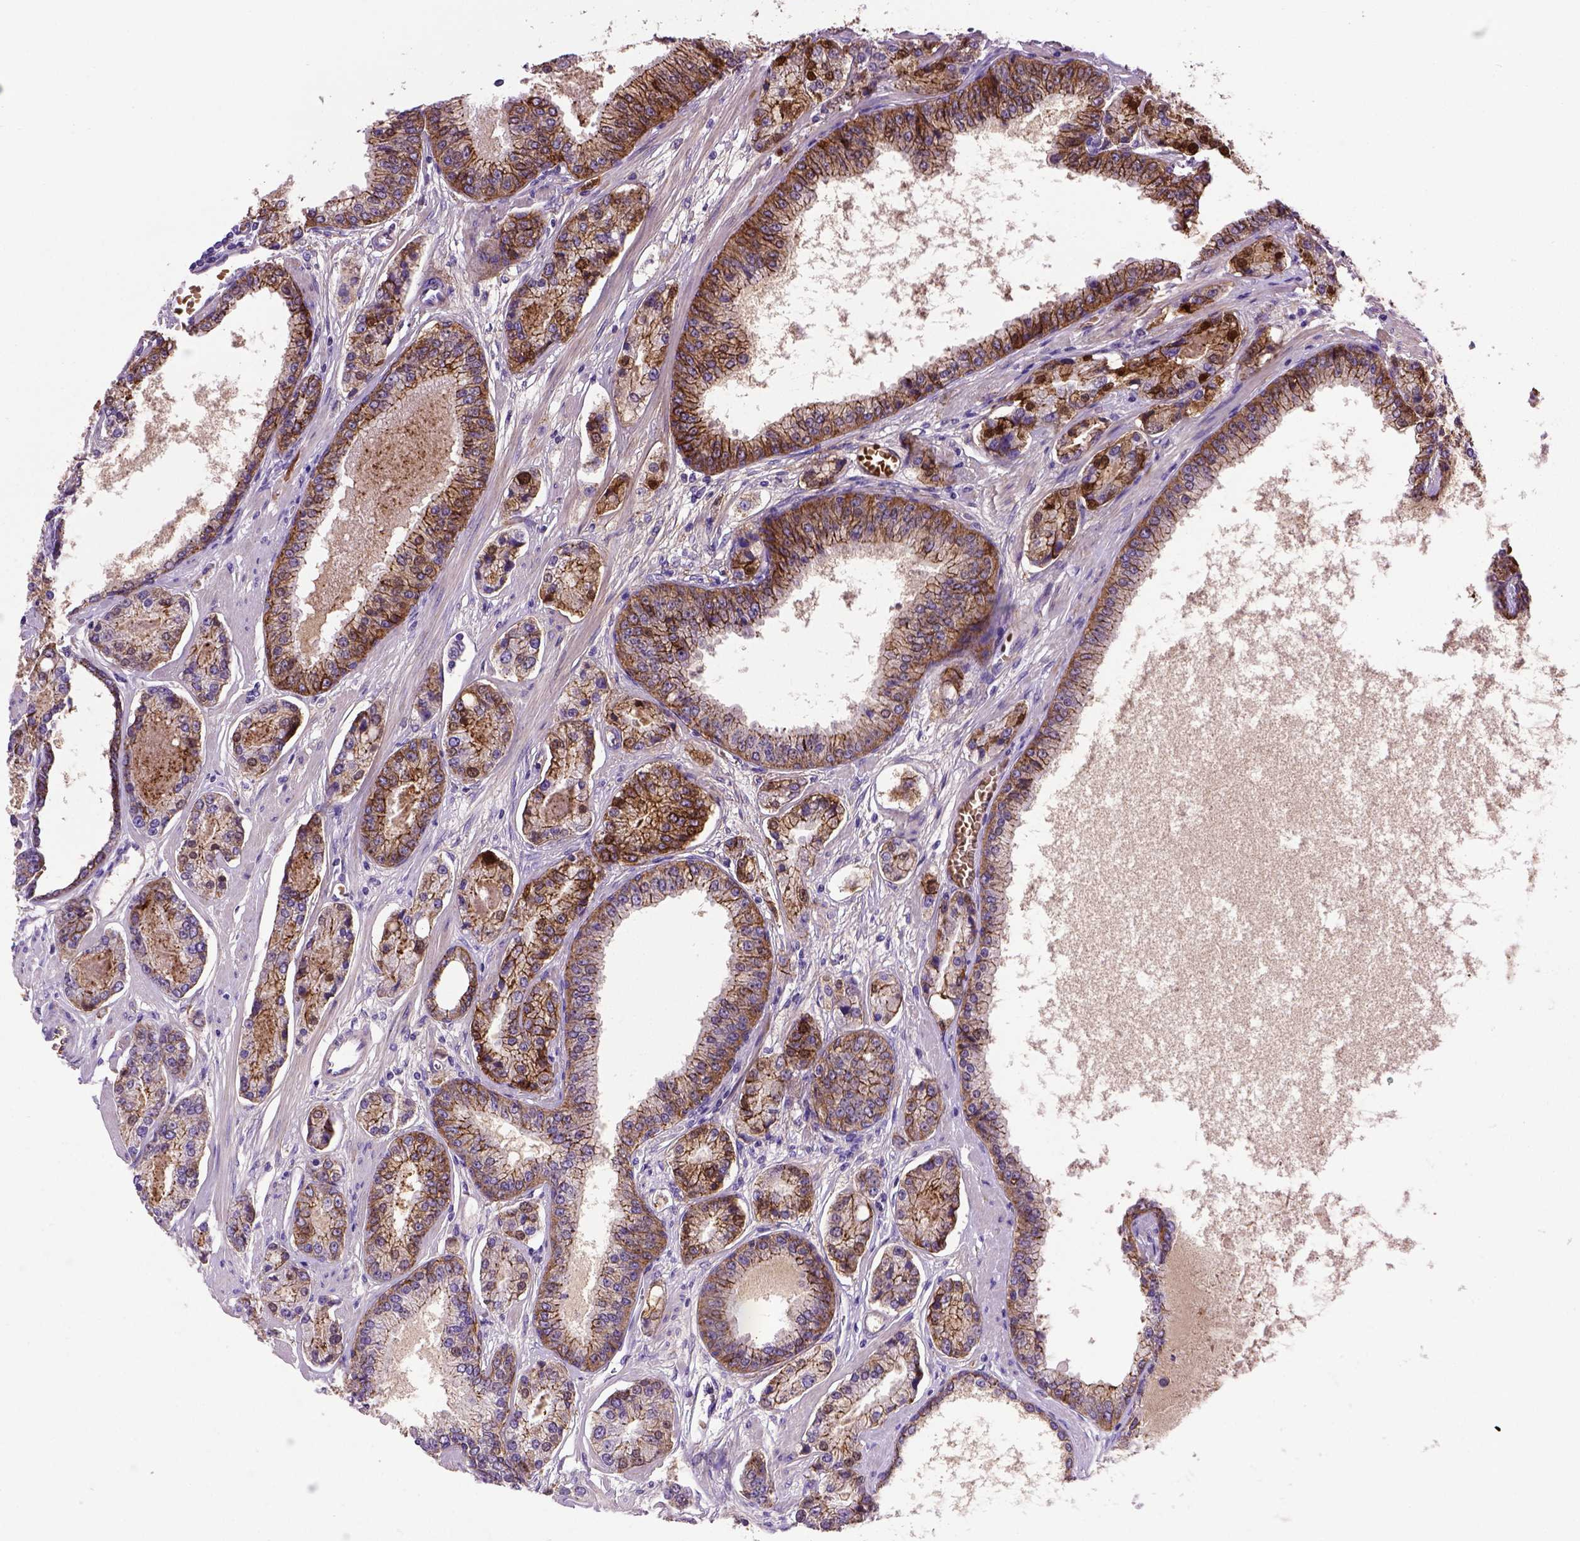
{"staining": {"intensity": "strong", "quantity": ">75%", "location": "cytoplasmic/membranous"}, "tissue": "prostate cancer", "cell_type": "Tumor cells", "image_type": "cancer", "snomed": [{"axis": "morphology", "description": "Adenocarcinoma, NOS"}, {"axis": "topography", "description": "Prostate"}], "caption": "Prostate cancer tissue demonstrates strong cytoplasmic/membranous staining in about >75% of tumor cells", "gene": "CDH1", "patient": {"sex": "male", "age": 64}}